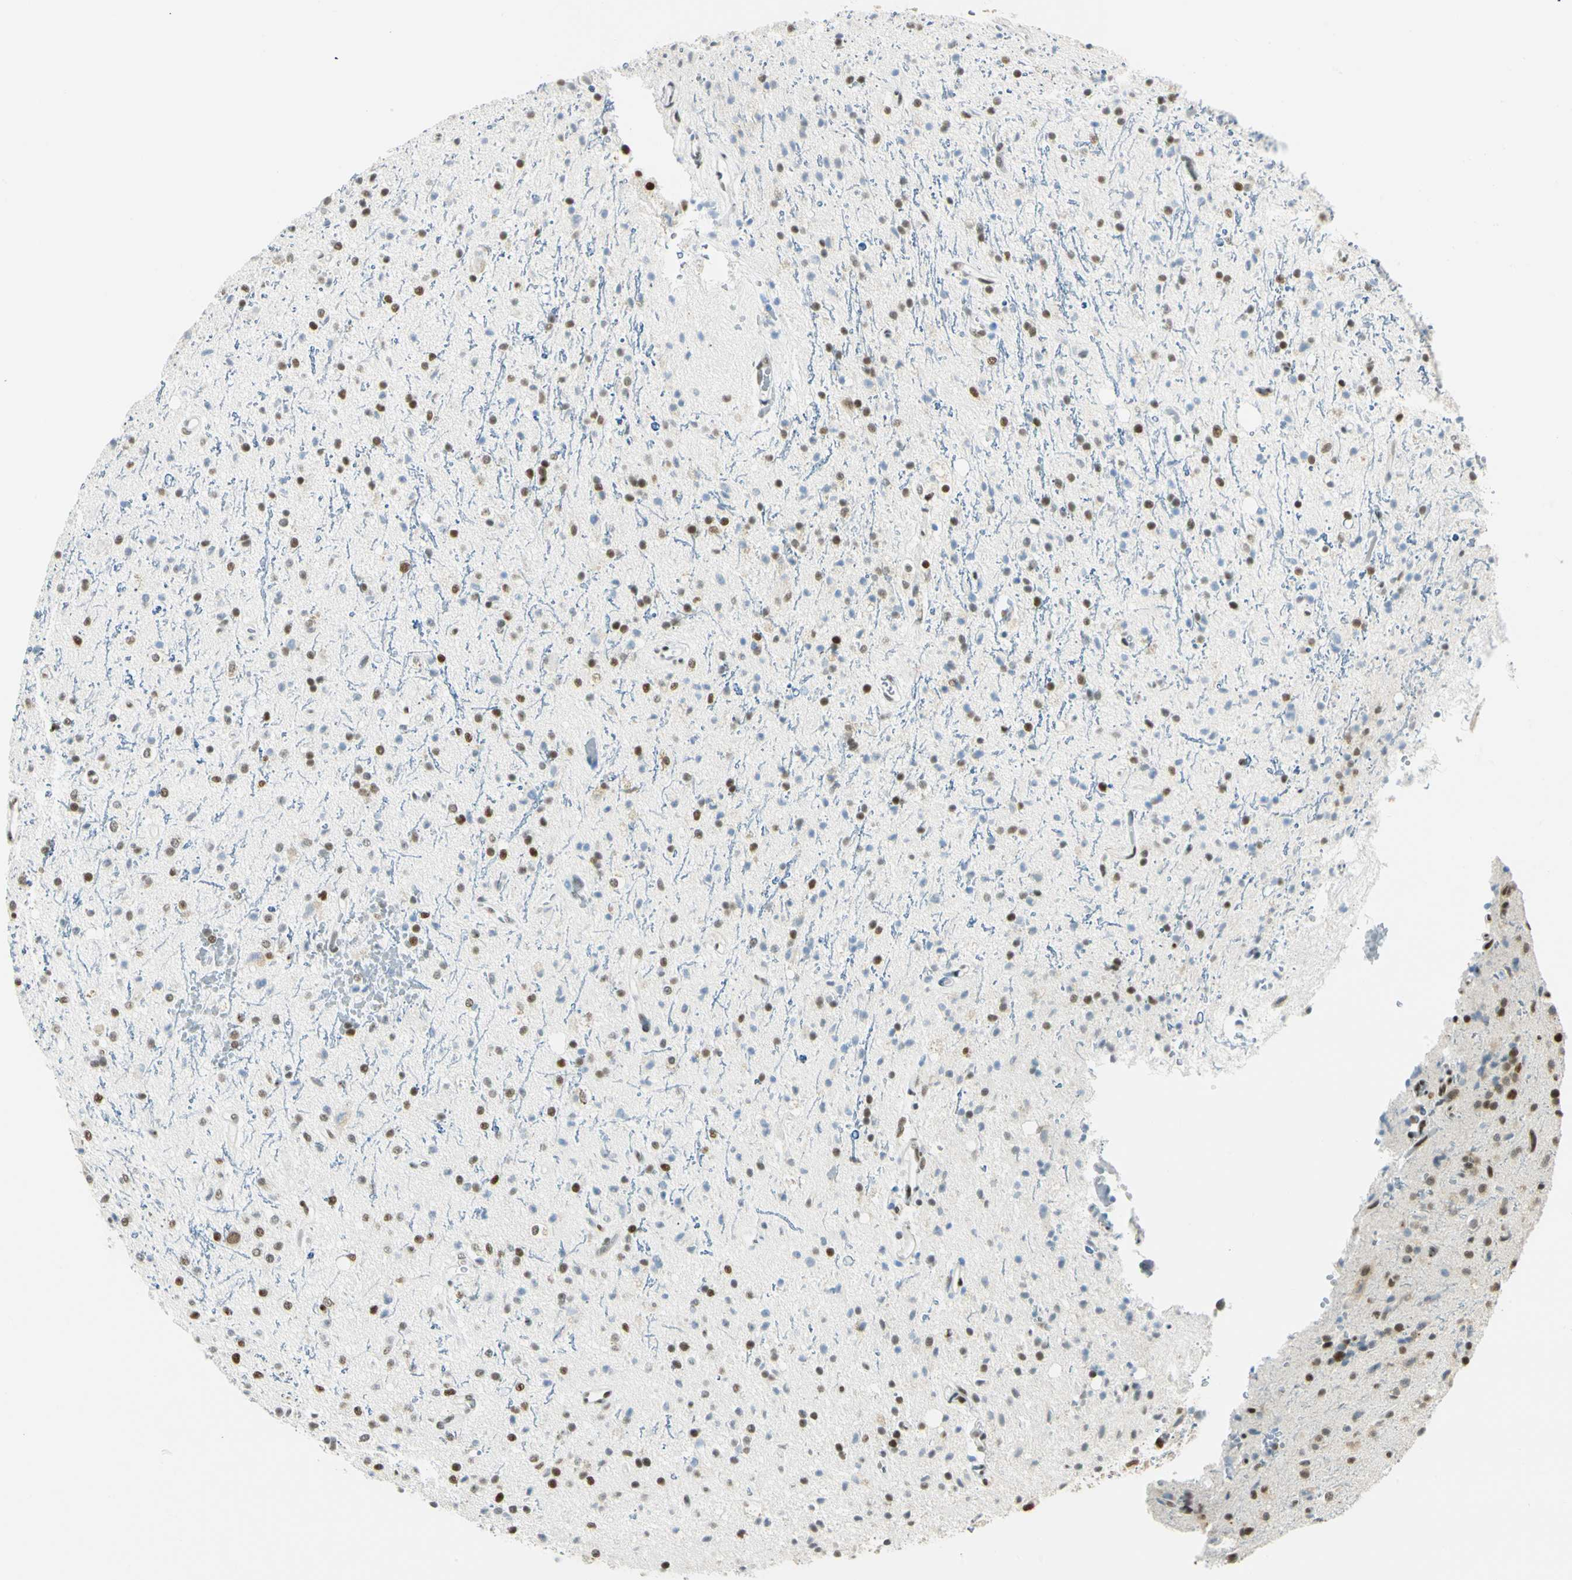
{"staining": {"intensity": "strong", "quantity": ">75%", "location": "nuclear"}, "tissue": "glioma", "cell_type": "Tumor cells", "image_type": "cancer", "snomed": [{"axis": "morphology", "description": "Glioma, malignant, High grade"}, {"axis": "topography", "description": "Brain"}], "caption": "Protein staining displays strong nuclear positivity in approximately >75% of tumor cells in malignant glioma (high-grade).", "gene": "NELFE", "patient": {"sex": "male", "age": 47}}